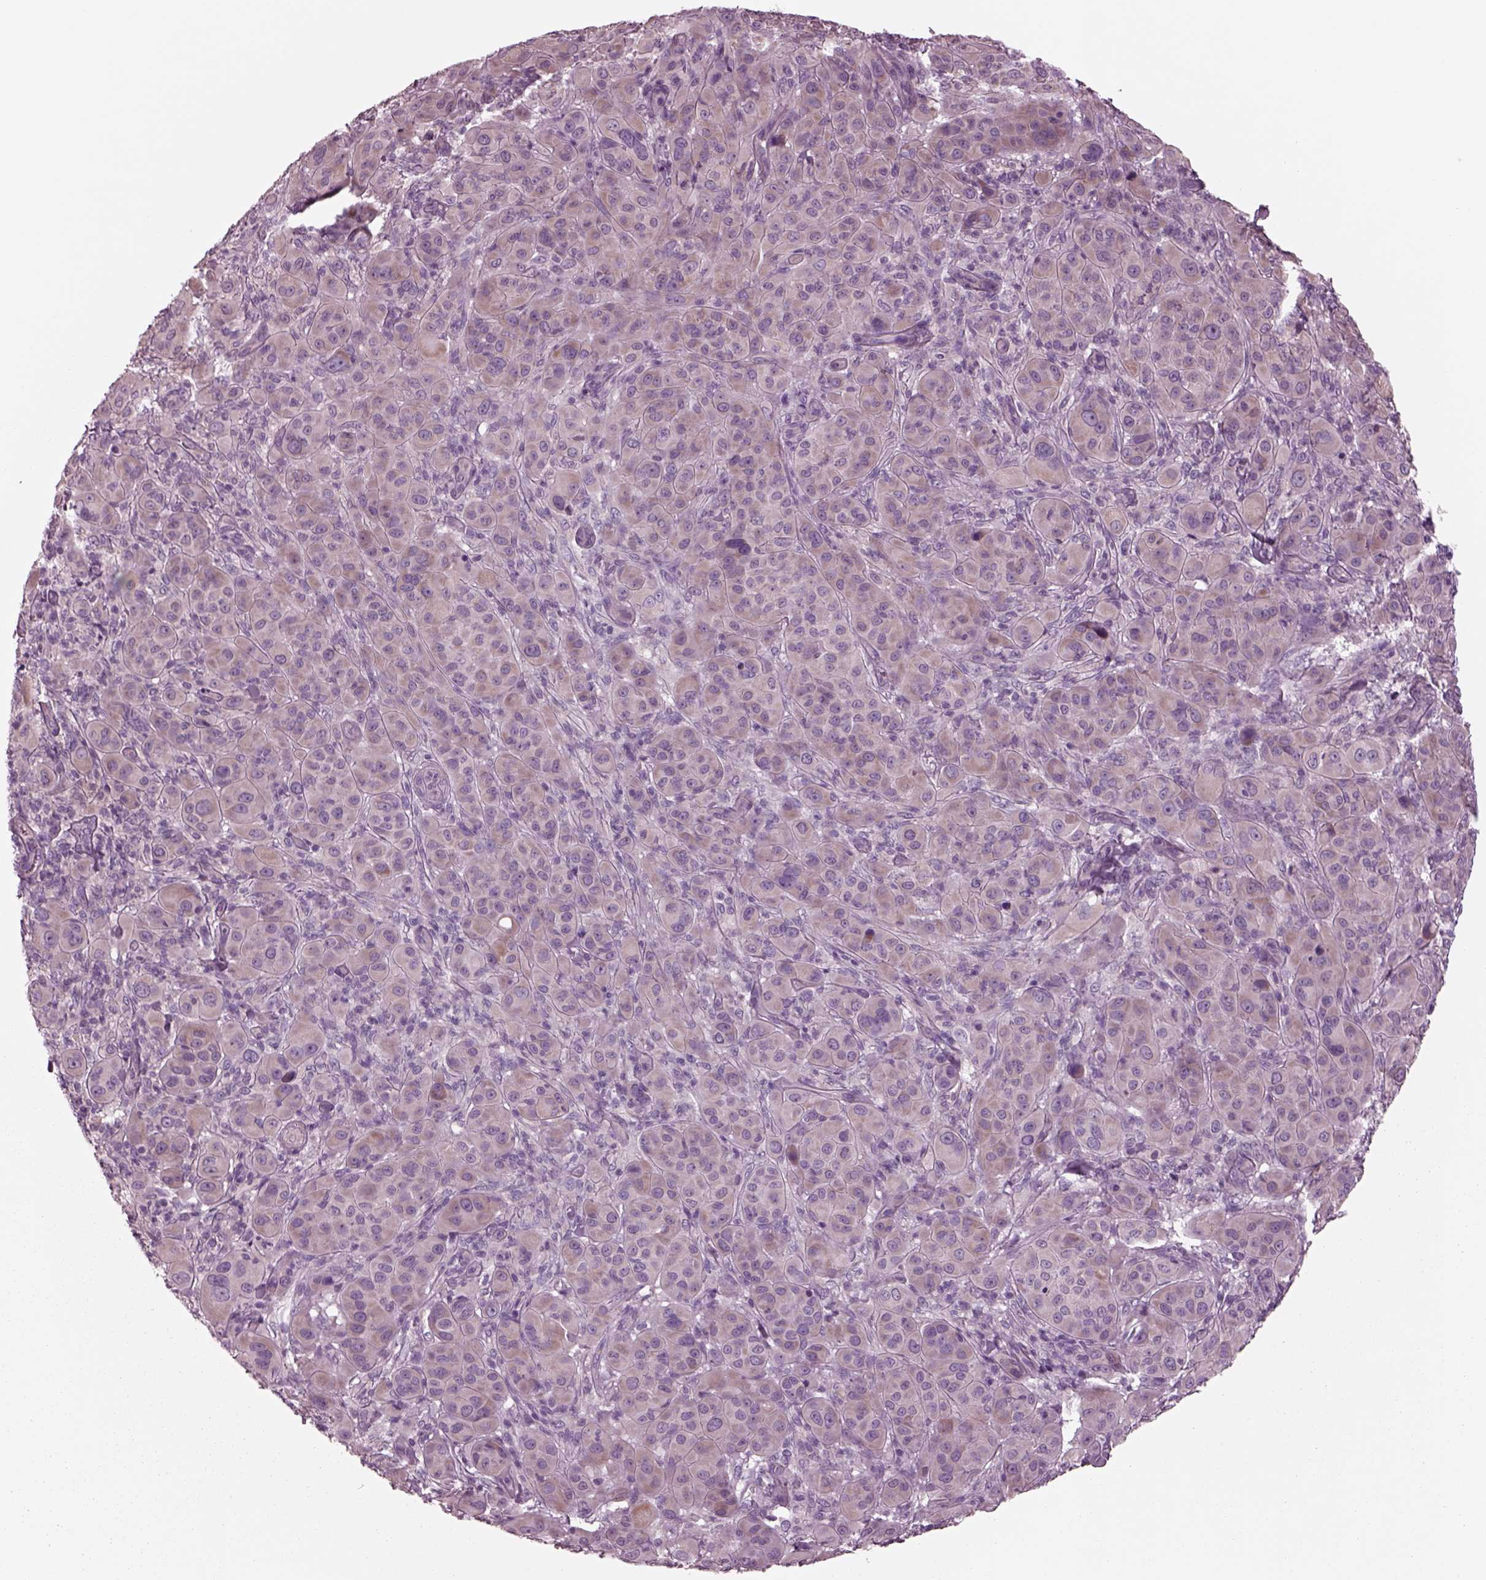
{"staining": {"intensity": "weak", "quantity": ">75%", "location": "cytoplasmic/membranous"}, "tissue": "melanoma", "cell_type": "Tumor cells", "image_type": "cancer", "snomed": [{"axis": "morphology", "description": "Malignant melanoma, NOS"}, {"axis": "topography", "description": "Skin"}], "caption": "Immunohistochemical staining of human melanoma exhibits low levels of weak cytoplasmic/membranous positivity in approximately >75% of tumor cells.", "gene": "AP4M1", "patient": {"sex": "female", "age": 87}}